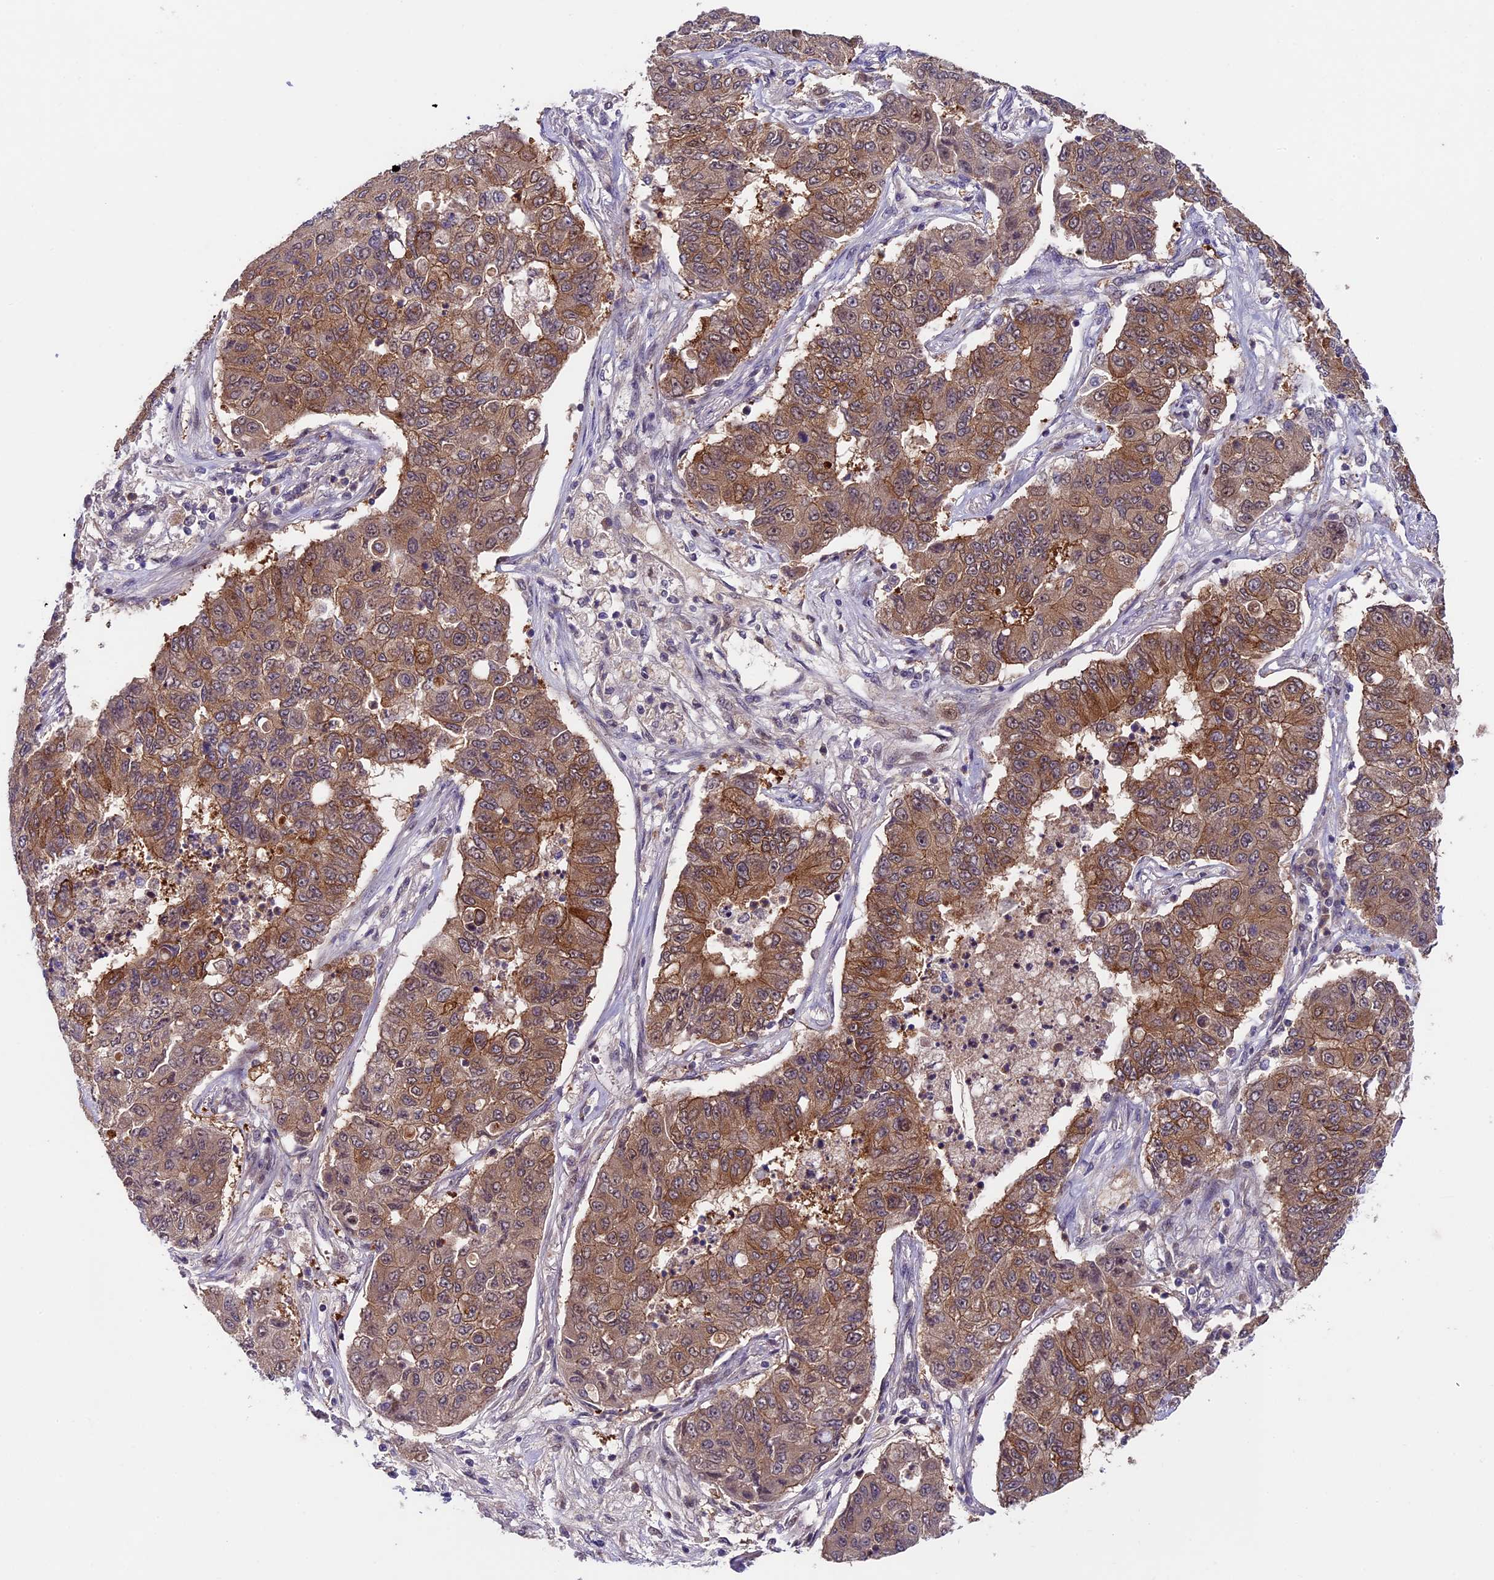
{"staining": {"intensity": "moderate", "quantity": ">75%", "location": "cytoplasmic/membranous"}, "tissue": "lung cancer", "cell_type": "Tumor cells", "image_type": "cancer", "snomed": [{"axis": "morphology", "description": "Squamous cell carcinoma, NOS"}, {"axis": "topography", "description": "Lung"}], "caption": "An image of human squamous cell carcinoma (lung) stained for a protein reveals moderate cytoplasmic/membranous brown staining in tumor cells. (IHC, brightfield microscopy, high magnification).", "gene": "SIPA1L3", "patient": {"sex": "male", "age": 74}}